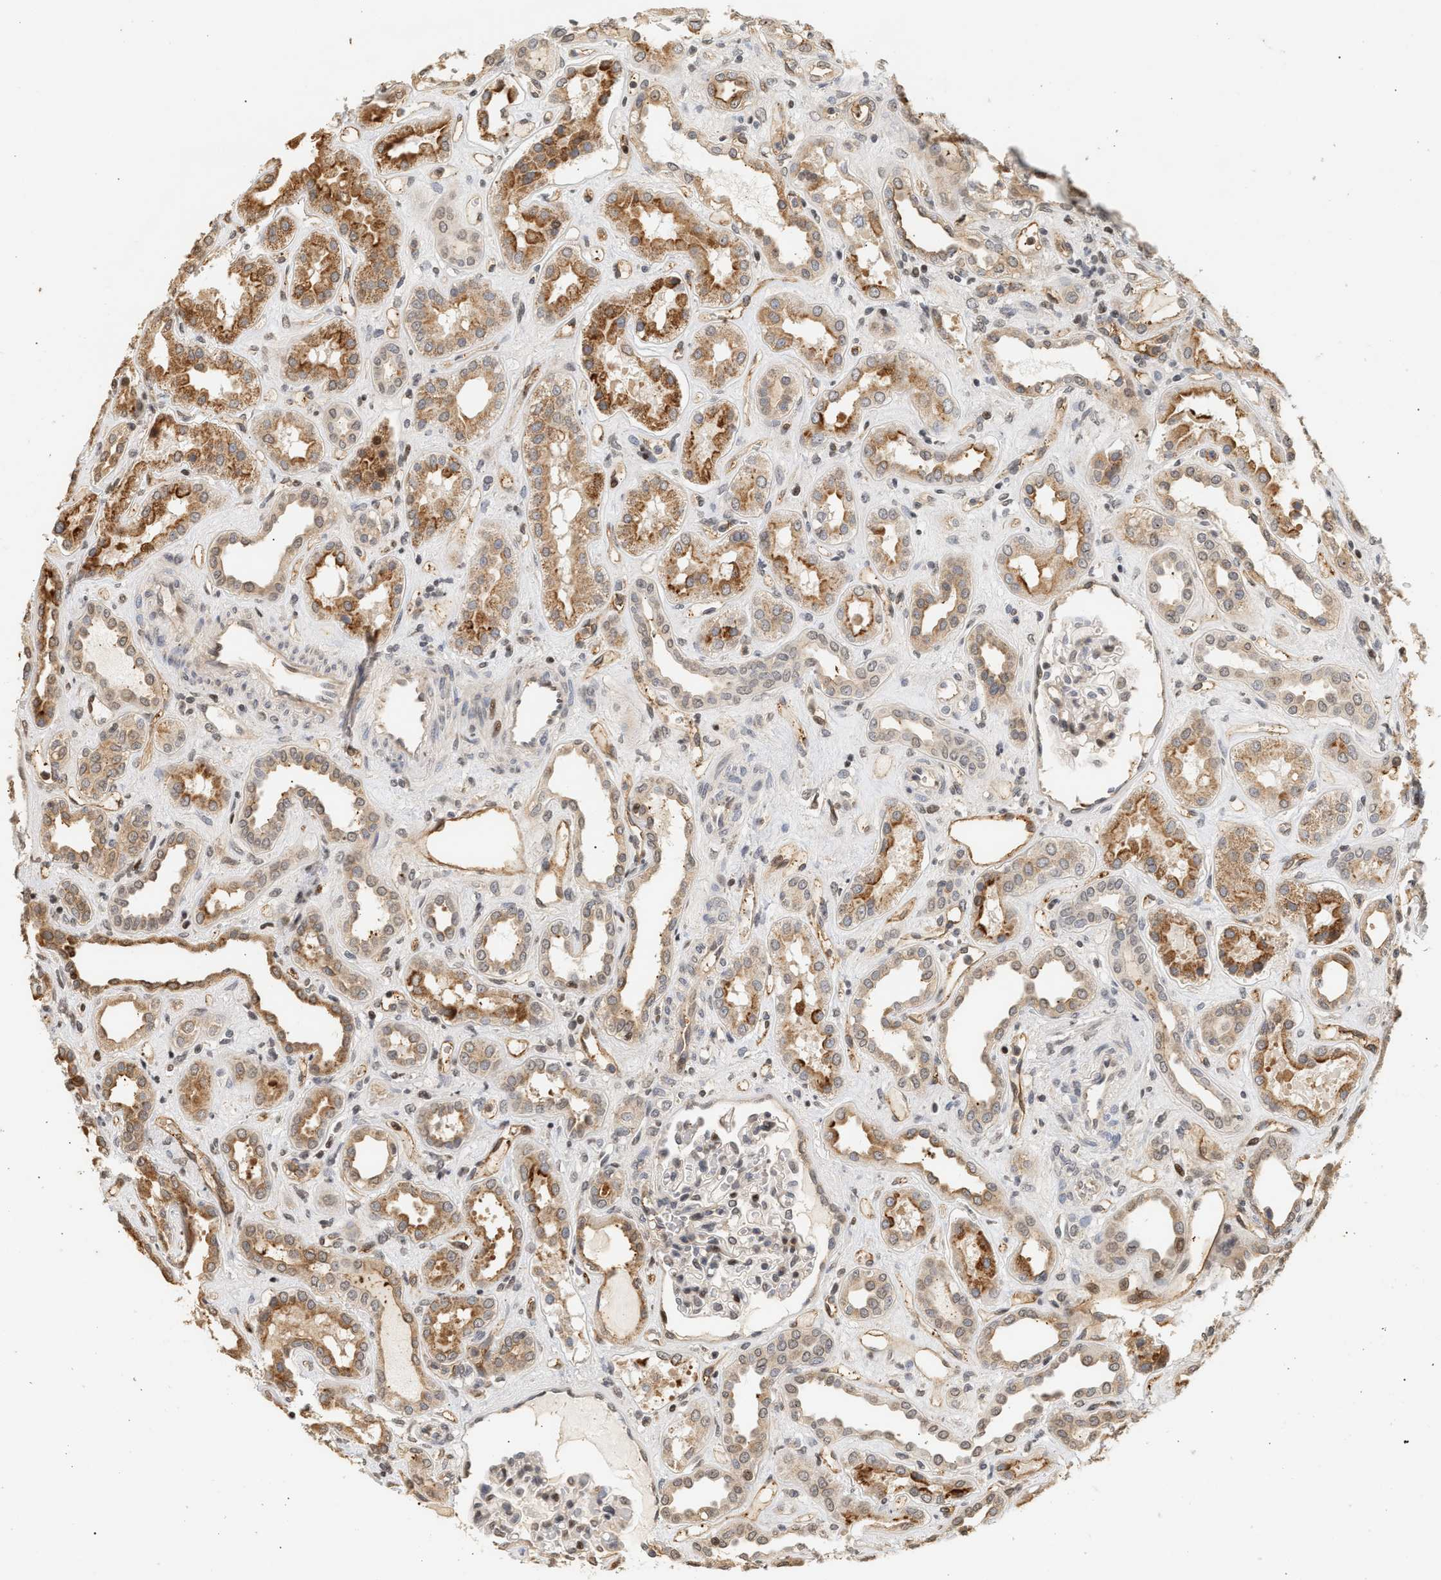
{"staining": {"intensity": "weak", "quantity": "25%-75%", "location": "nuclear"}, "tissue": "kidney", "cell_type": "Cells in glomeruli", "image_type": "normal", "snomed": [{"axis": "morphology", "description": "Normal tissue, NOS"}, {"axis": "topography", "description": "Kidney"}], "caption": "An image showing weak nuclear staining in approximately 25%-75% of cells in glomeruli in unremarkable kidney, as visualized by brown immunohistochemical staining.", "gene": "PLXND1", "patient": {"sex": "male", "age": 59}}